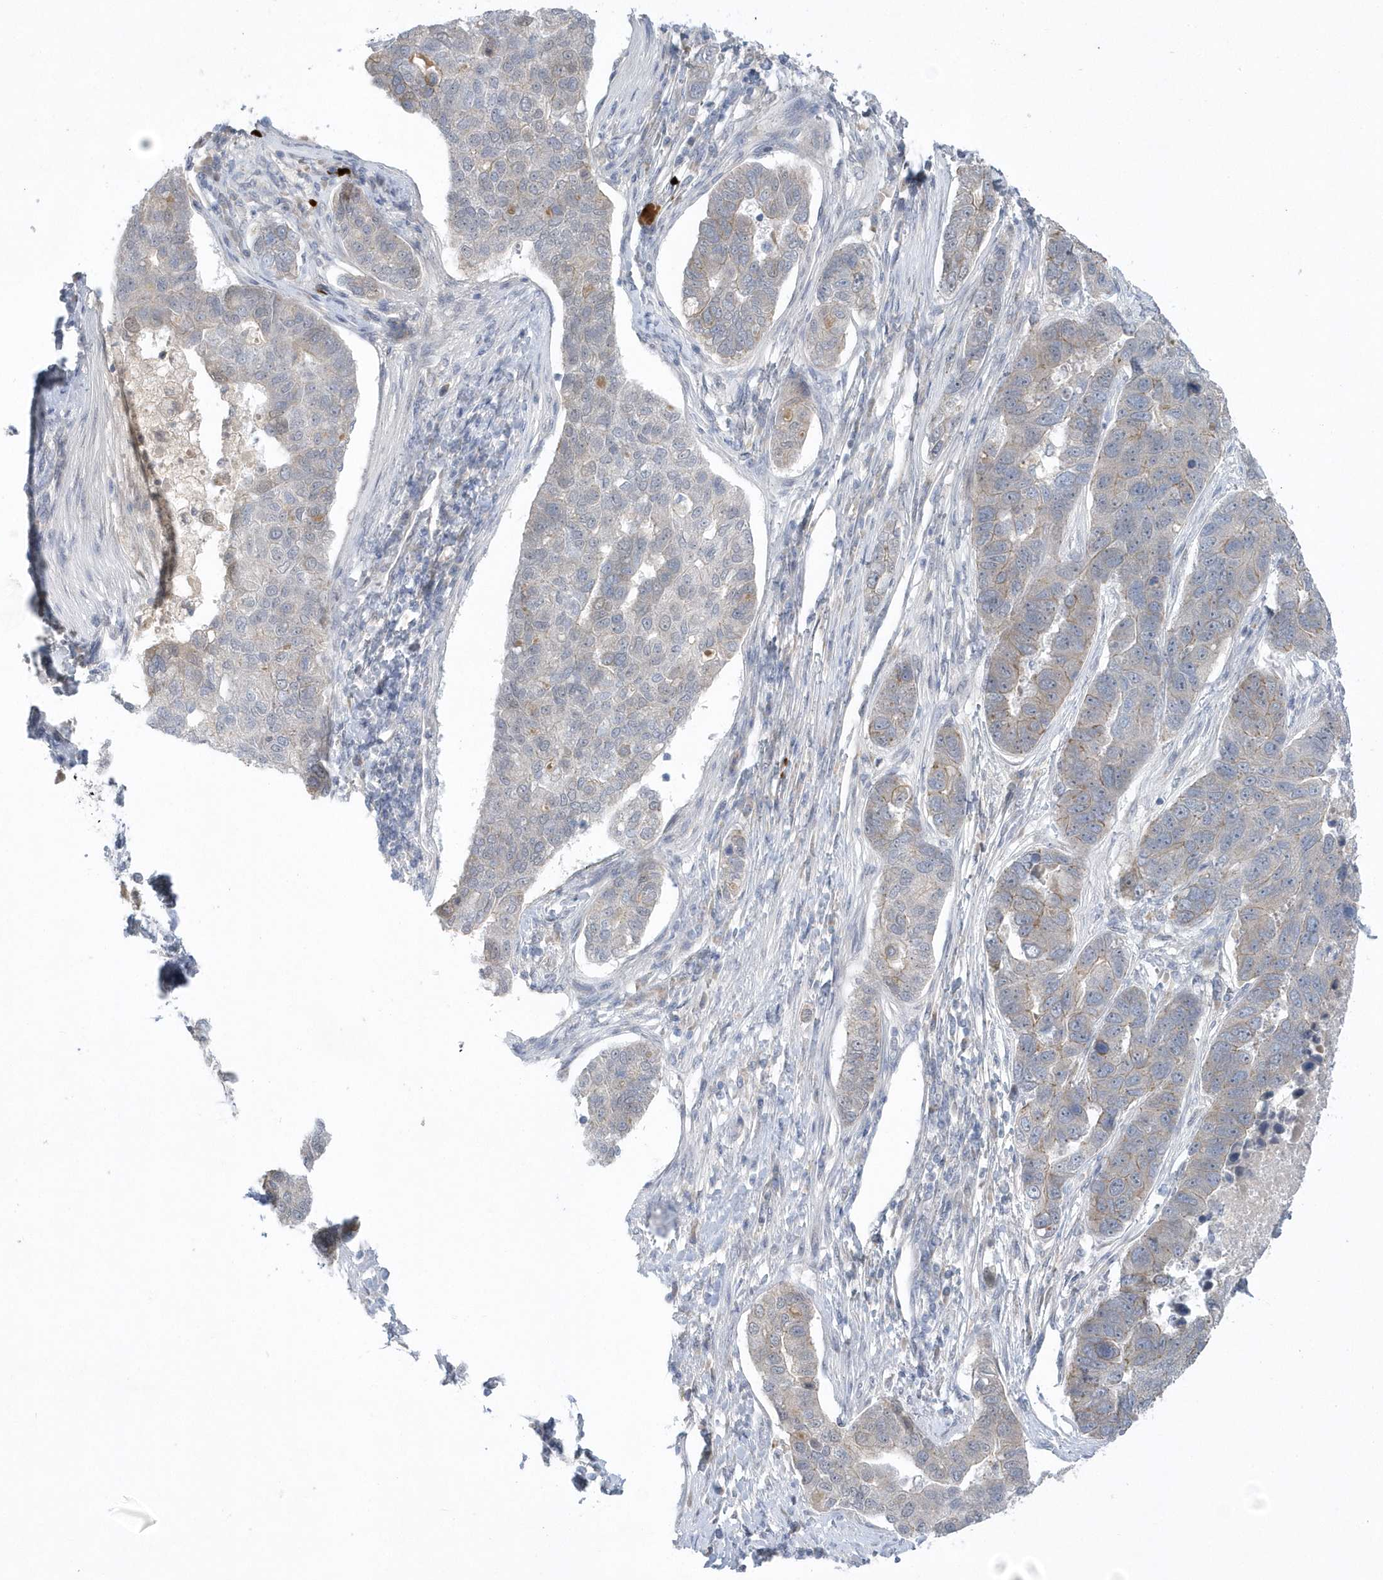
{"staining": {"intensity": "weak", "quantity": "<25%", "location": "cytoplasmic/membranous"}, "tissue": "pancreatic cancer", "cell_type": "Tumor cells", "image_type": "cancer", "snomed": [{"axis": "morphology", "description": "Adenocarcinoma, NOS"}, {"axis": "topography", "description": "Pancreas"}], "caption": "Tumor cells show no significant positivity in adenocarcinoma (pancreatic).", "gene": "ZC3H12D", "patient": {"sex": "female", "age": 61}}